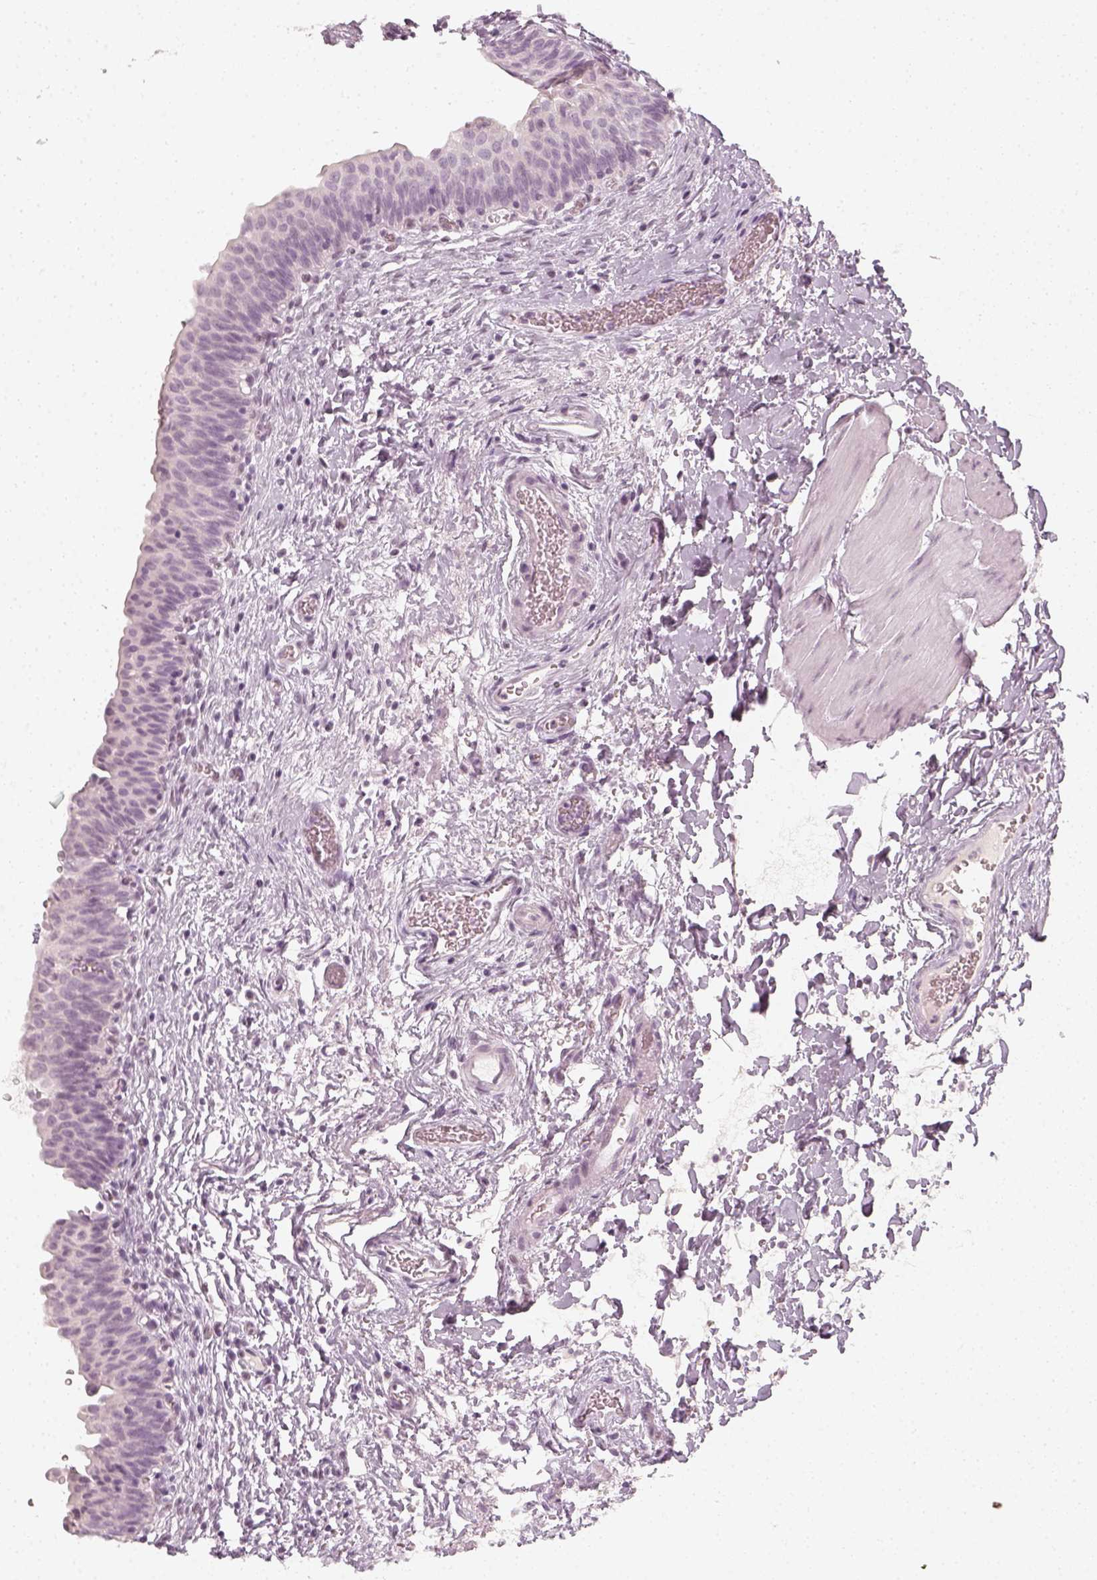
{"staining": {"intensity": "negative", "quantity": "none", "location": "none"}, "tissue": "urinary bladder", "cell_type": "Urothelial cells", "image_type": "normal", "snomed": [{"axis": "morphology", "description": "Normal tissue, NOS"}, {"axis": "topography", "description": "Urinary bladder"}], "caption": "Immunohistochemistry (IHC) micrograph of unremarkable urinary bladder: human urinary bladder stained with DAB displays no significant protein positivity in urothelial cells.", "gene": "KRTAP2", "patient": {"sex": "male", "age": 56}}